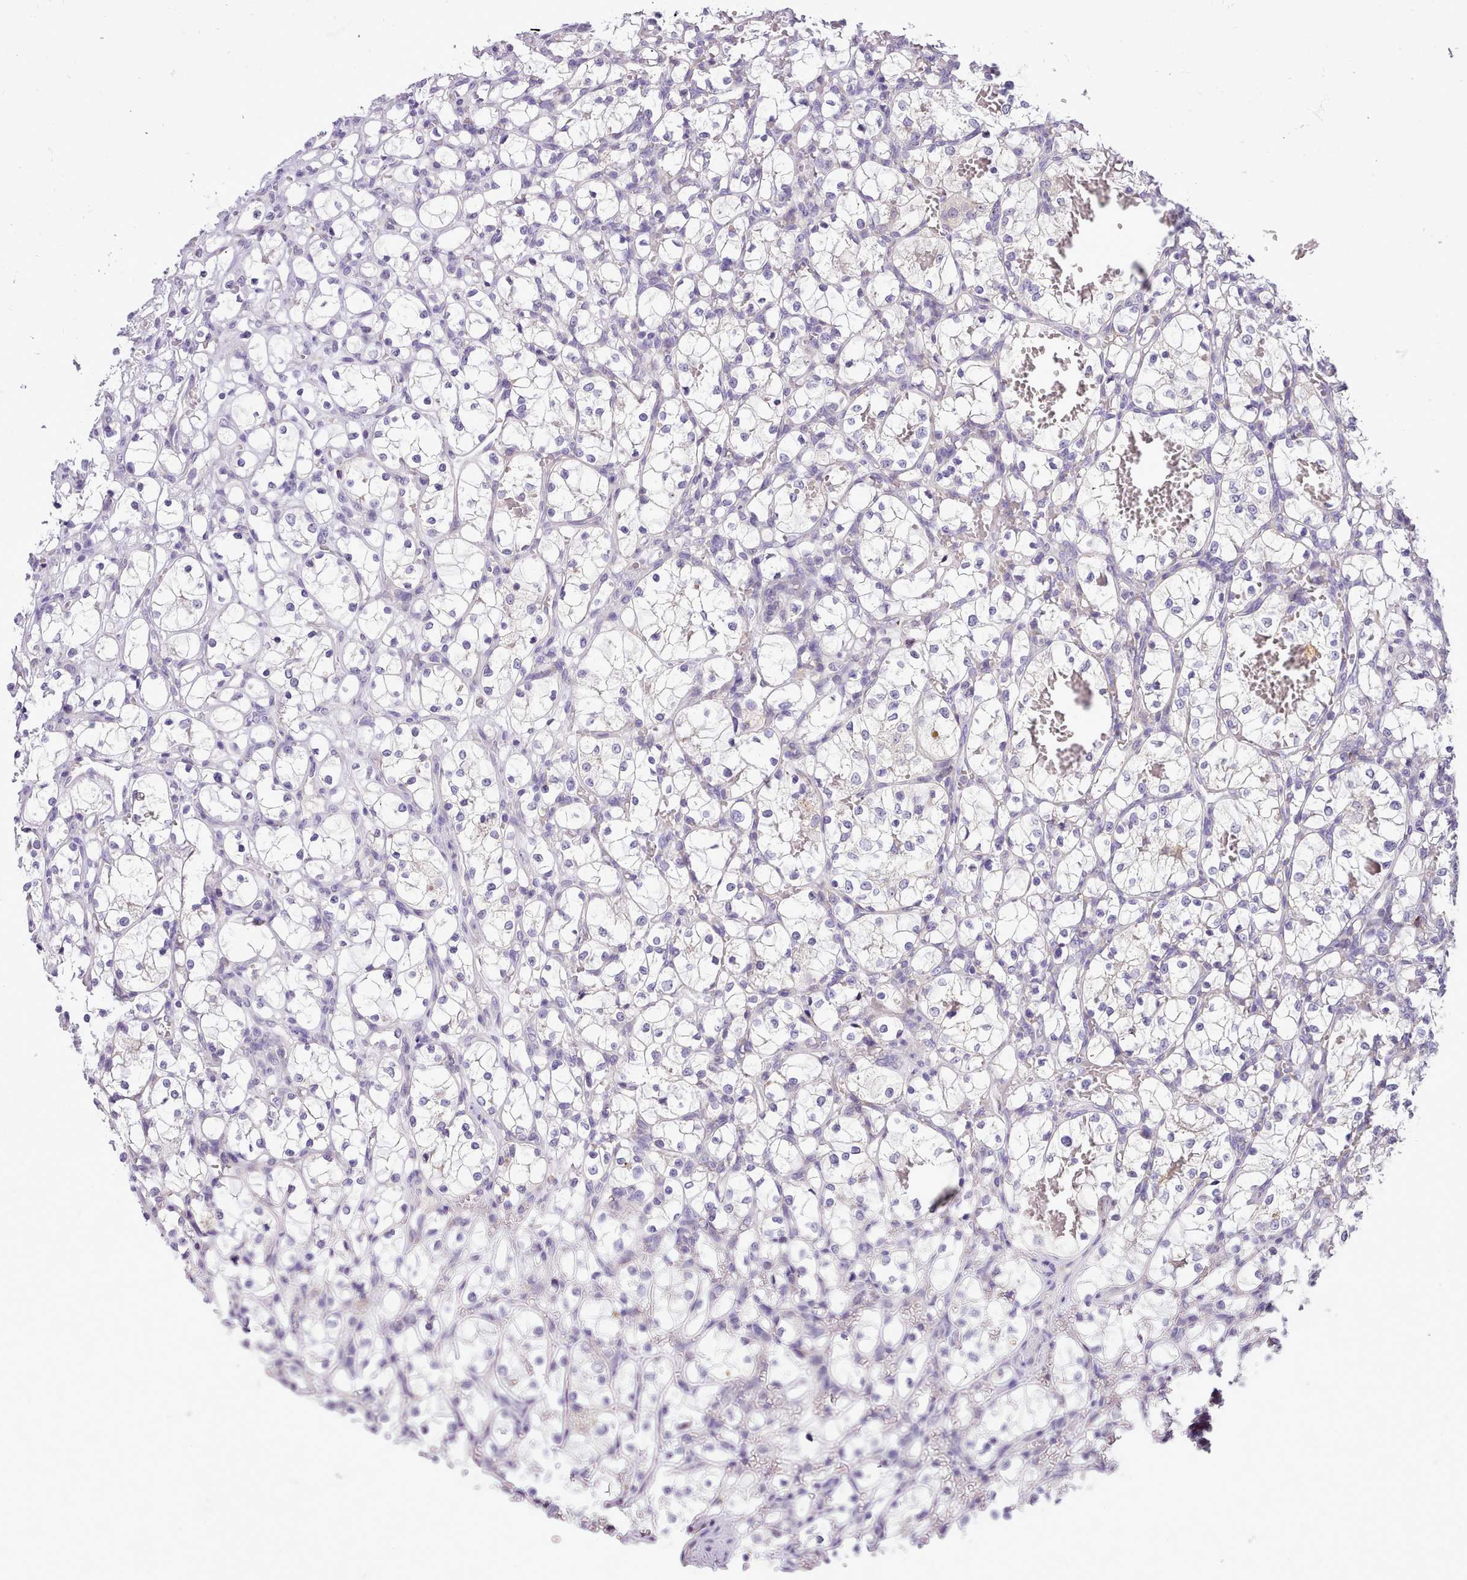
{"staining": {"intensity": "negative", "quantity": "none", "location": "none"}, "tissue": "renal cancer", "cell_type": "Tumor cells", "image_type": "cancer", "snomed": [{"axis": "morphology", "description": "Adenocarcinoma, NOS"}, {"axis": "topography", "description": "Kidney"}], "caption": "An immunohistochemistry (IHC) histopathology image of renal cancer is shown. There is no staining in tumor cells of renal cancer. The staining was performed using DAB (3,3'-diaminobenzidine) to visualize the protein expression in brown, while the nuclei were stained in blue with hematoxylin (Magnification: 20x).", "gene": "FAM83E", "patient": {"sex": "female", "age": 69}}